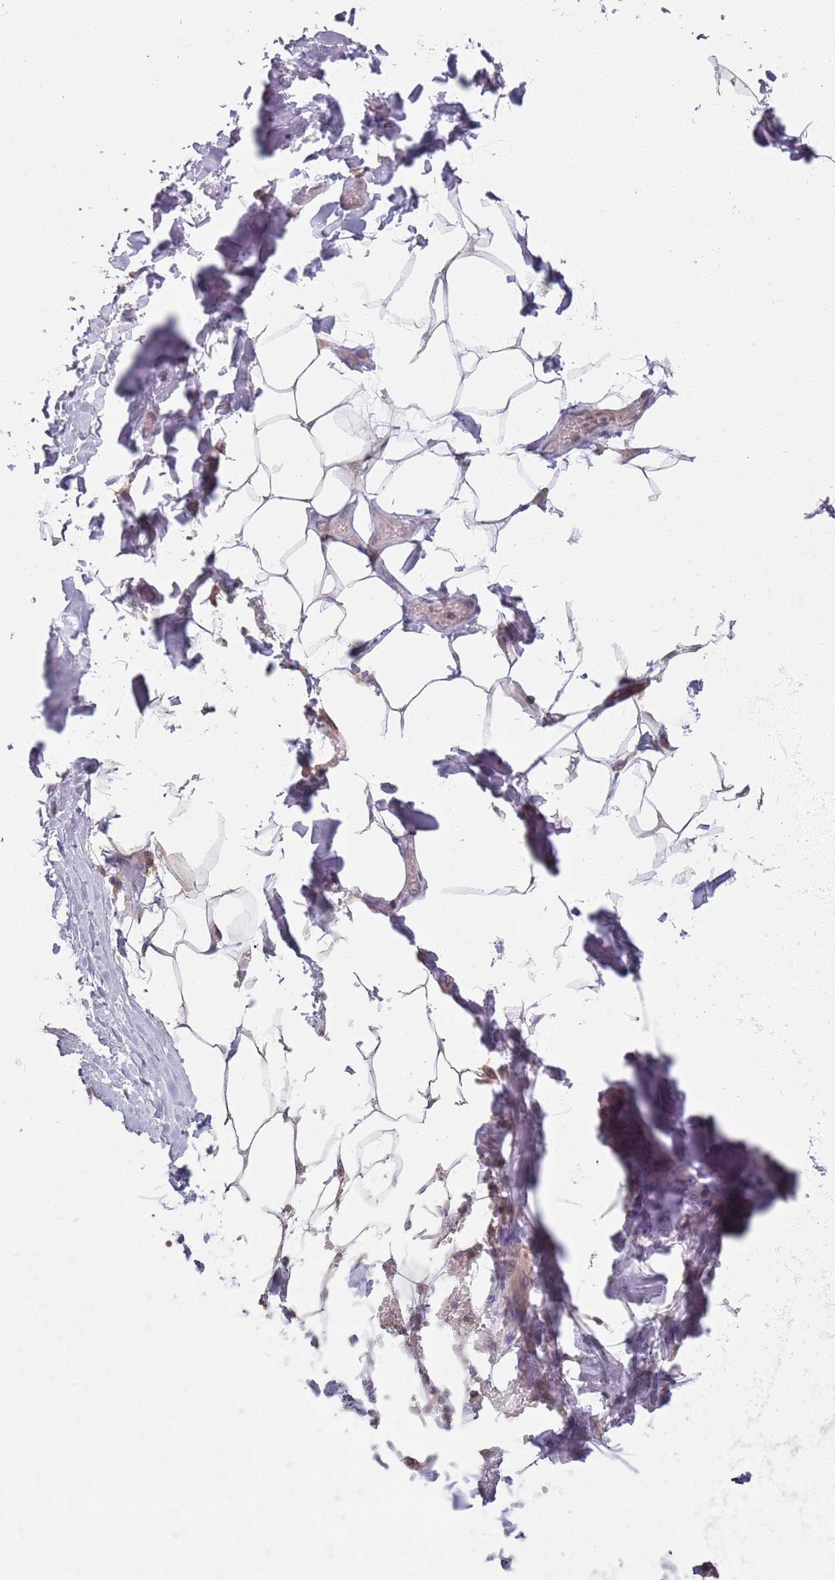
{"staining": {"intensity": "weak", "quantity": ">75%", "location": "cytoplasmic/membranous"}, "tissue": "adipose tissue", "cell_type": "Adipocytes", "image_type": "normal", "snomed": [{"axis": "morphology", "description": "Normal tissue, NOS"}, {"axis": "topography", "description": "Lymph node"}, {"axis": "topography", "description": "Cartilage tissue"}, {"axis": "topography", "description": "Bronchus"}], "caption": "Benign adipose tissue exhibits weak cytoplasmic/membranous expression in approximately >75% of adipocytes (IHC, brightfield microscopy, high magnification)..", "gene": "GAS8", "patient": {"sex": "male", "age": 63}}